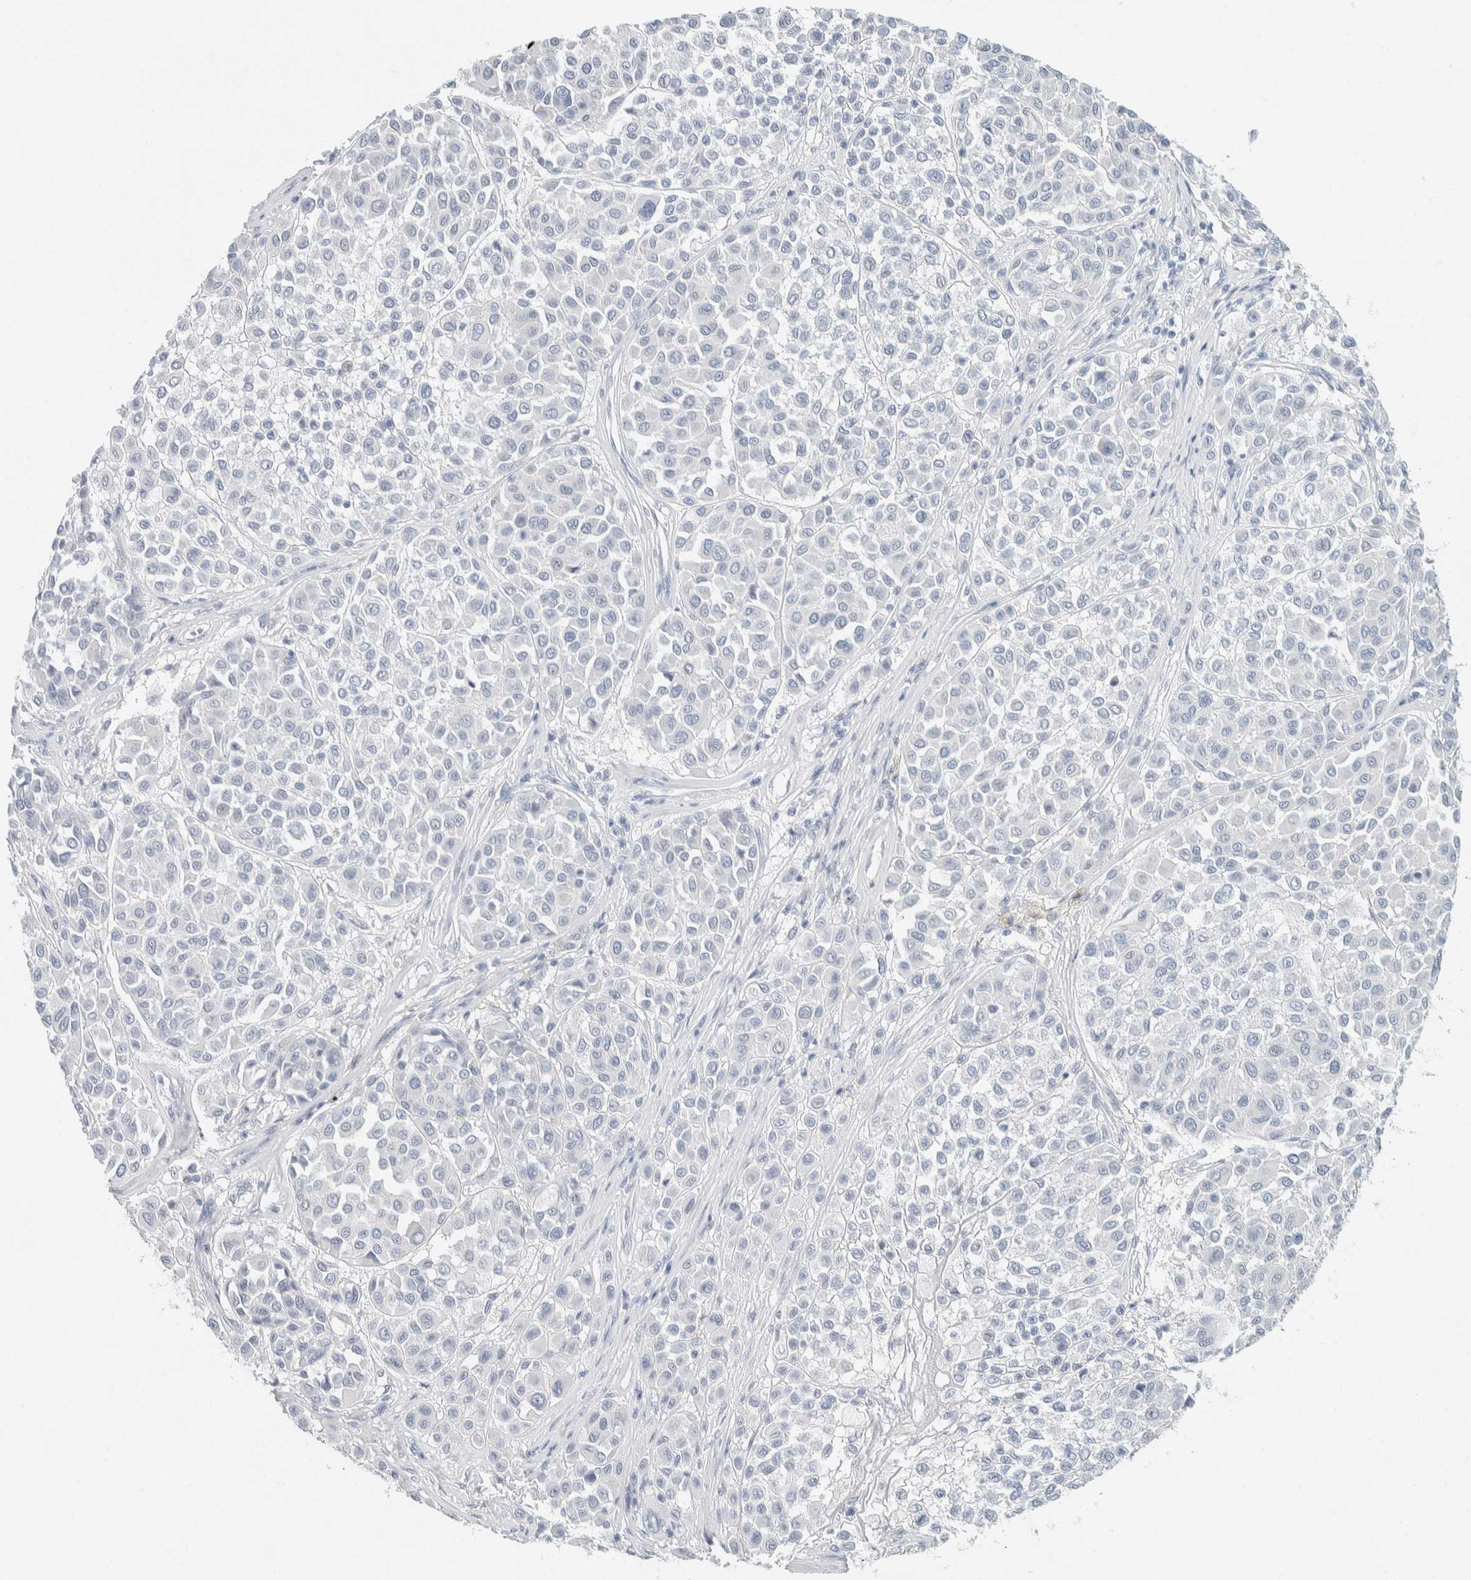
{"staining": {"intensity": "negative", "quantity": "none", "location": "none"}, "tissue": "melanoma", "cell_type": "Tumor cells", "image_type": "cancer", "snomed": [{"axis": "morphology", "description": "Malignant melanoma, Metastatic site"}, {"axis": "topography", "description": "Soft tissue"}], "caption": "IHC photomicrograph of neoplastic tissue: malignant melanoma (metastatic site) stained with DAB demonstrates no significant protein expression in tumor cells.", "gene": "ALOX12B", "patient": {"sex": "male", "age": 41}}